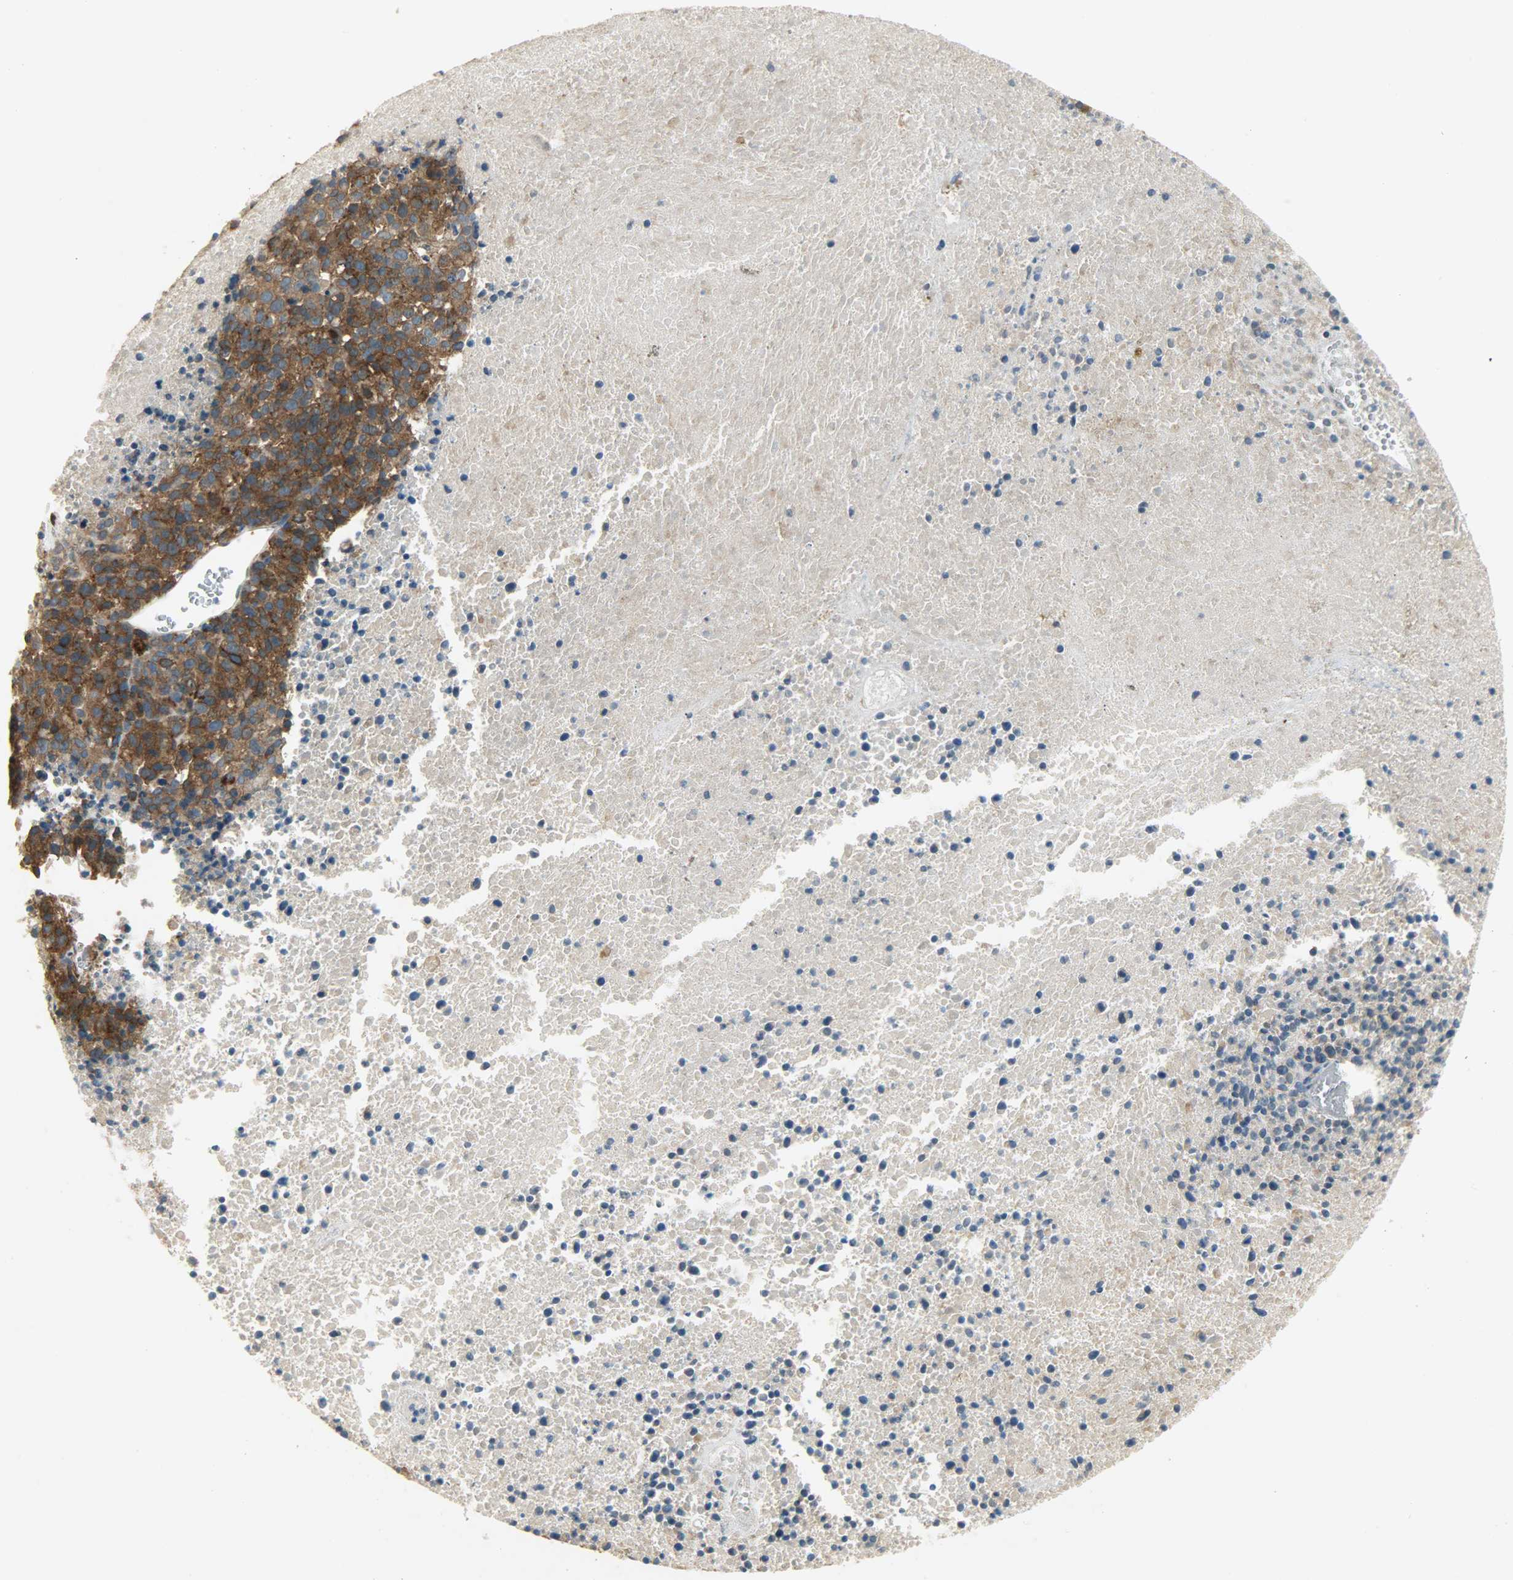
{"staining": {"intensity": "strong", "quantity": ">75%", "location": "cytoplasmic/membranous"}, "tissue": "melanoma", "cell_type": "Tumor cells", "image_type": "cancer", "snomed": [{"axis": "morphology", "description": "Malignant melanoma, Metastatic site"}, {"axis": "topography", "description": "Cerebral cortex"}], "caption": "Immunohistochemistry (DAB) staining of human melanoma exhibits strong cytoplasmic/membranous protein expression in approximately >75% of tumor cells.", "gene": "C1orf198", "patient": {"sex": "female", "age": 52}}